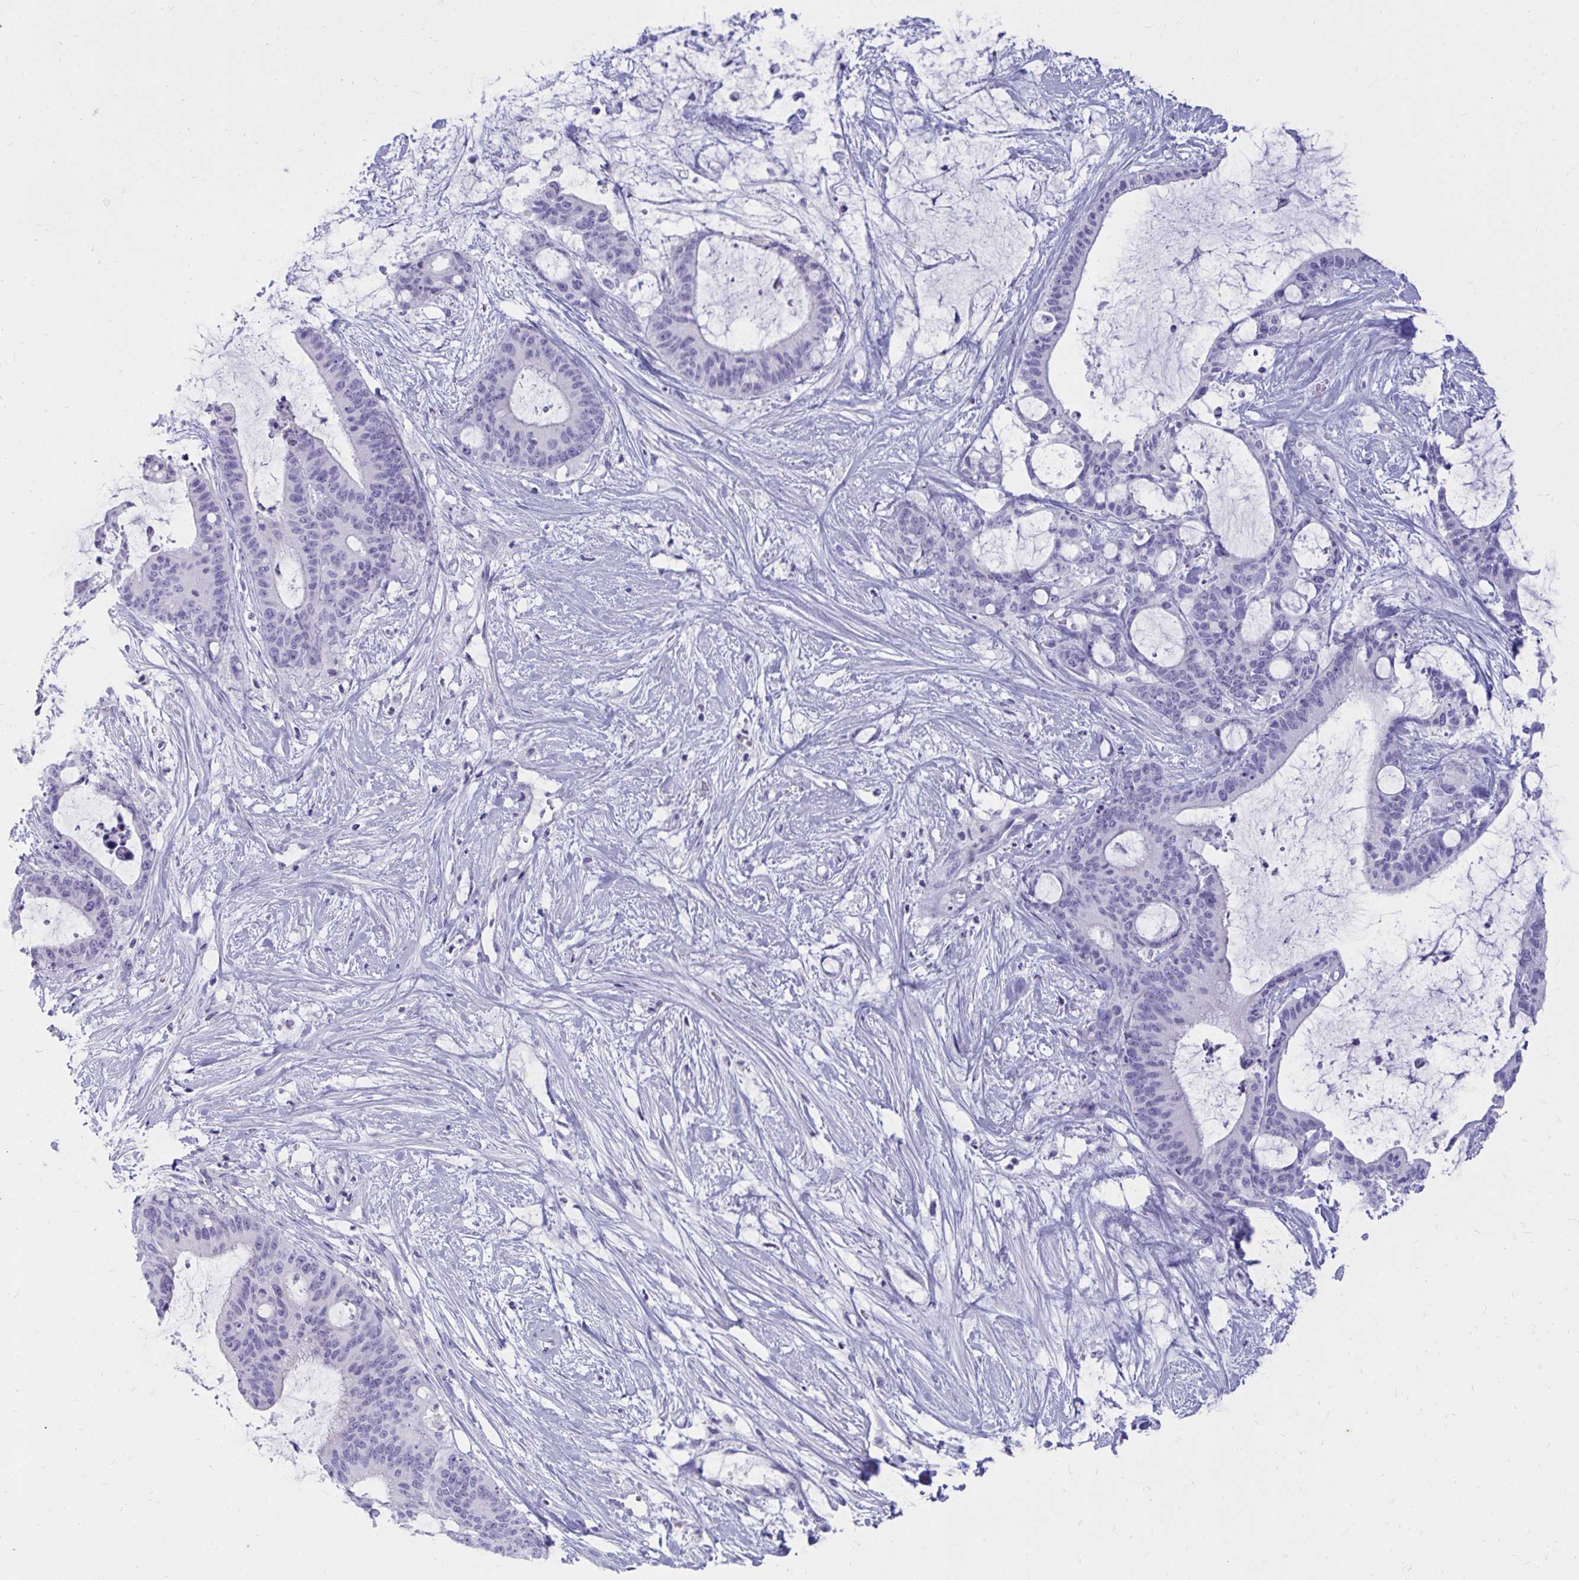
{"staining": {"intensity": "negative", "quantity": "none", "location": "none"}, "tissue": "liver cancer", "cell_type": "Tumor cells", "image_type": "cancer", "snomed": [{"axis": "morphology", "description": "Normal tissue, NOS"}, {"axis": "morphology", "description": "Cholangiocarcinoma"}, {"axis": "topography", "description": "Liver"}, {"axis": "topography", "description": "Peripheral nerve tissue"}], "caption": "The immunohistochemistry (IHC) micrograph has no significant positivity in tumor cells of liver cancer tissue.", "gene": "NANOGNB", "patient": {"sex": "female", "age": 73}}